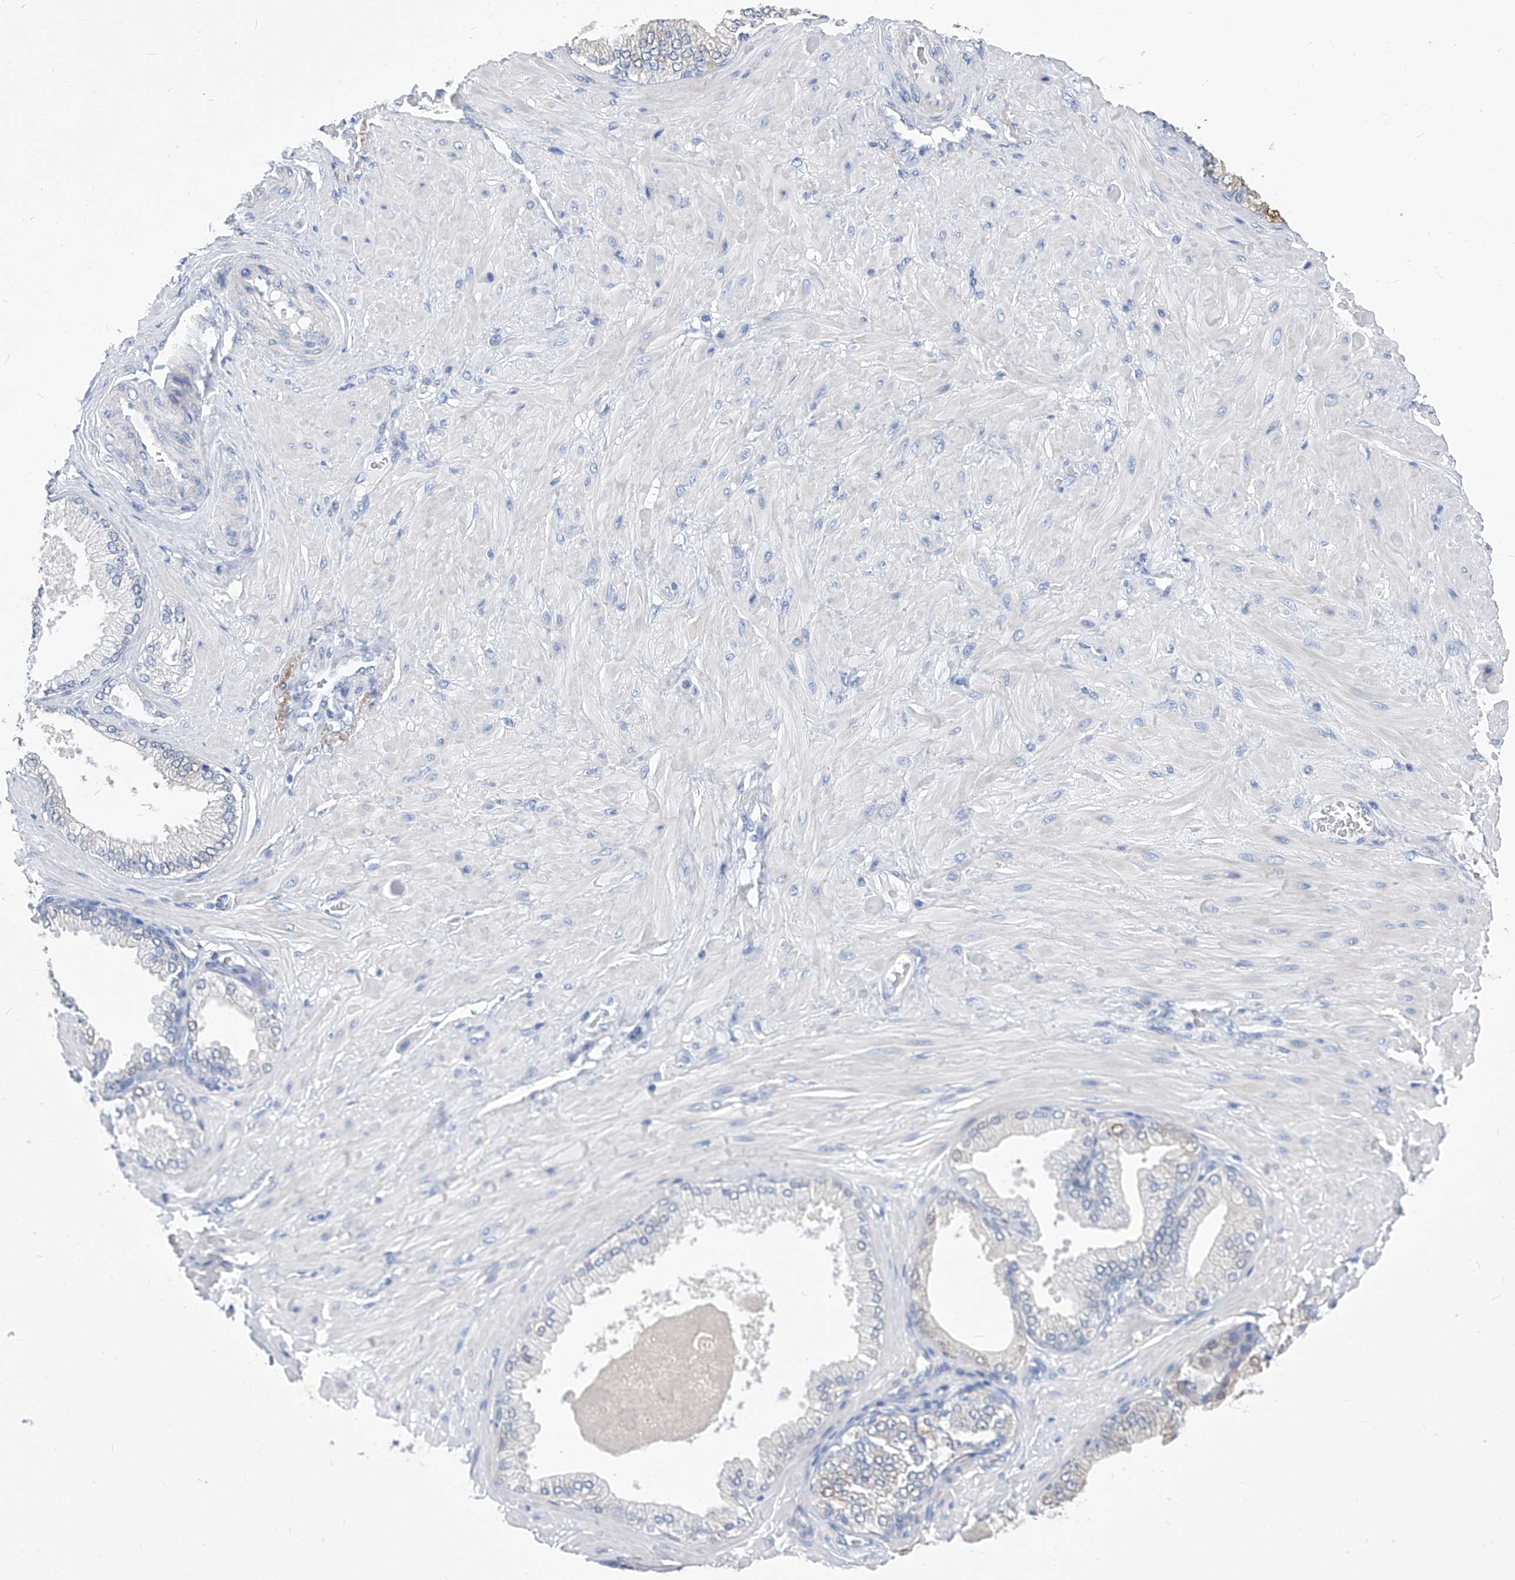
{"staining": {"intensity": "negative", "quantity": "none", "location": "none"}, "tissue": "adipose tissue", "cell_type": "Adipocytes", "image_type": "normal", "snomed": [{"axis": "morphology", "description": "Normal tissue, NOS"}, {"axis": "morphology", "description": "Adenocarcinoma, Low grade"}, {"axis": "topography", "description": "Prostate"}, {"axis": "topography", "description": "Peripheral nerve tissue"}], "caption": "High magnification brightfield microscopy of benign adipose tissue stained with DAB (brown) and counterstained with hematoxylin (blue): adipocytes show no significant staining. The staining is performed using DAB (3,3'-diaminobenzidine) brown chromogen with nuclei counter-stained in using hematoxylin.", "gene": "SMS", "patient": {"sex": "male", "age": 63}}